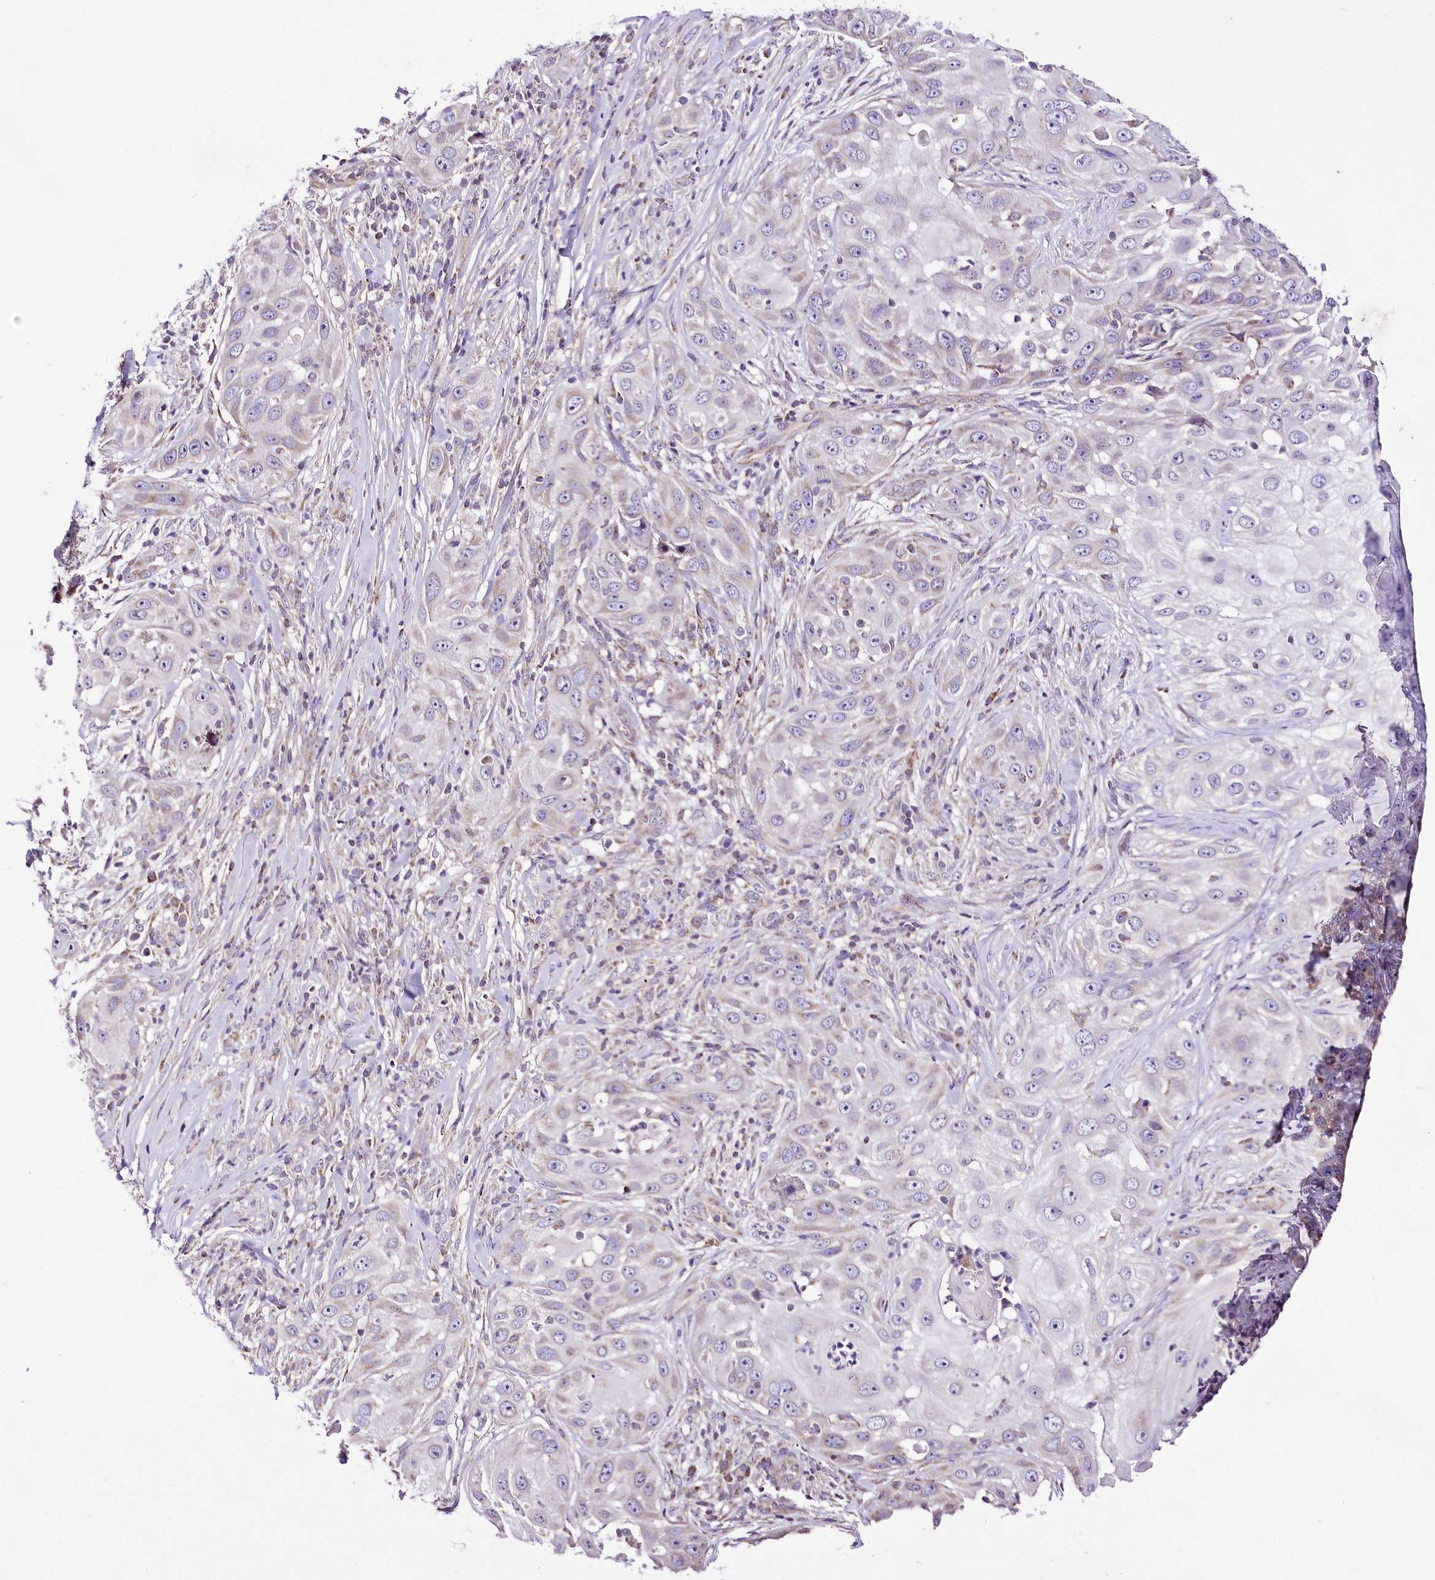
{"staining": {"intensity": "negative", "quantity": "none", "location": "none"}, "tissue": "skin cancer", "cell_type": "Tumor cells", "image_type": "cancer", "snomed": [{"axis": "morphology", "description": "Squamous cell carcinoma, NOS"}, {"axis": "topography", "description": "Skin"}], "caption": "This is a photomicrograph of immunohistochemistry (IHC) staining of skin cancer (squamous cell carcinoma), which shows no staining in tumor cells.", "gene": "ATE1", "patient": {"sex": "female", "age": 44}}